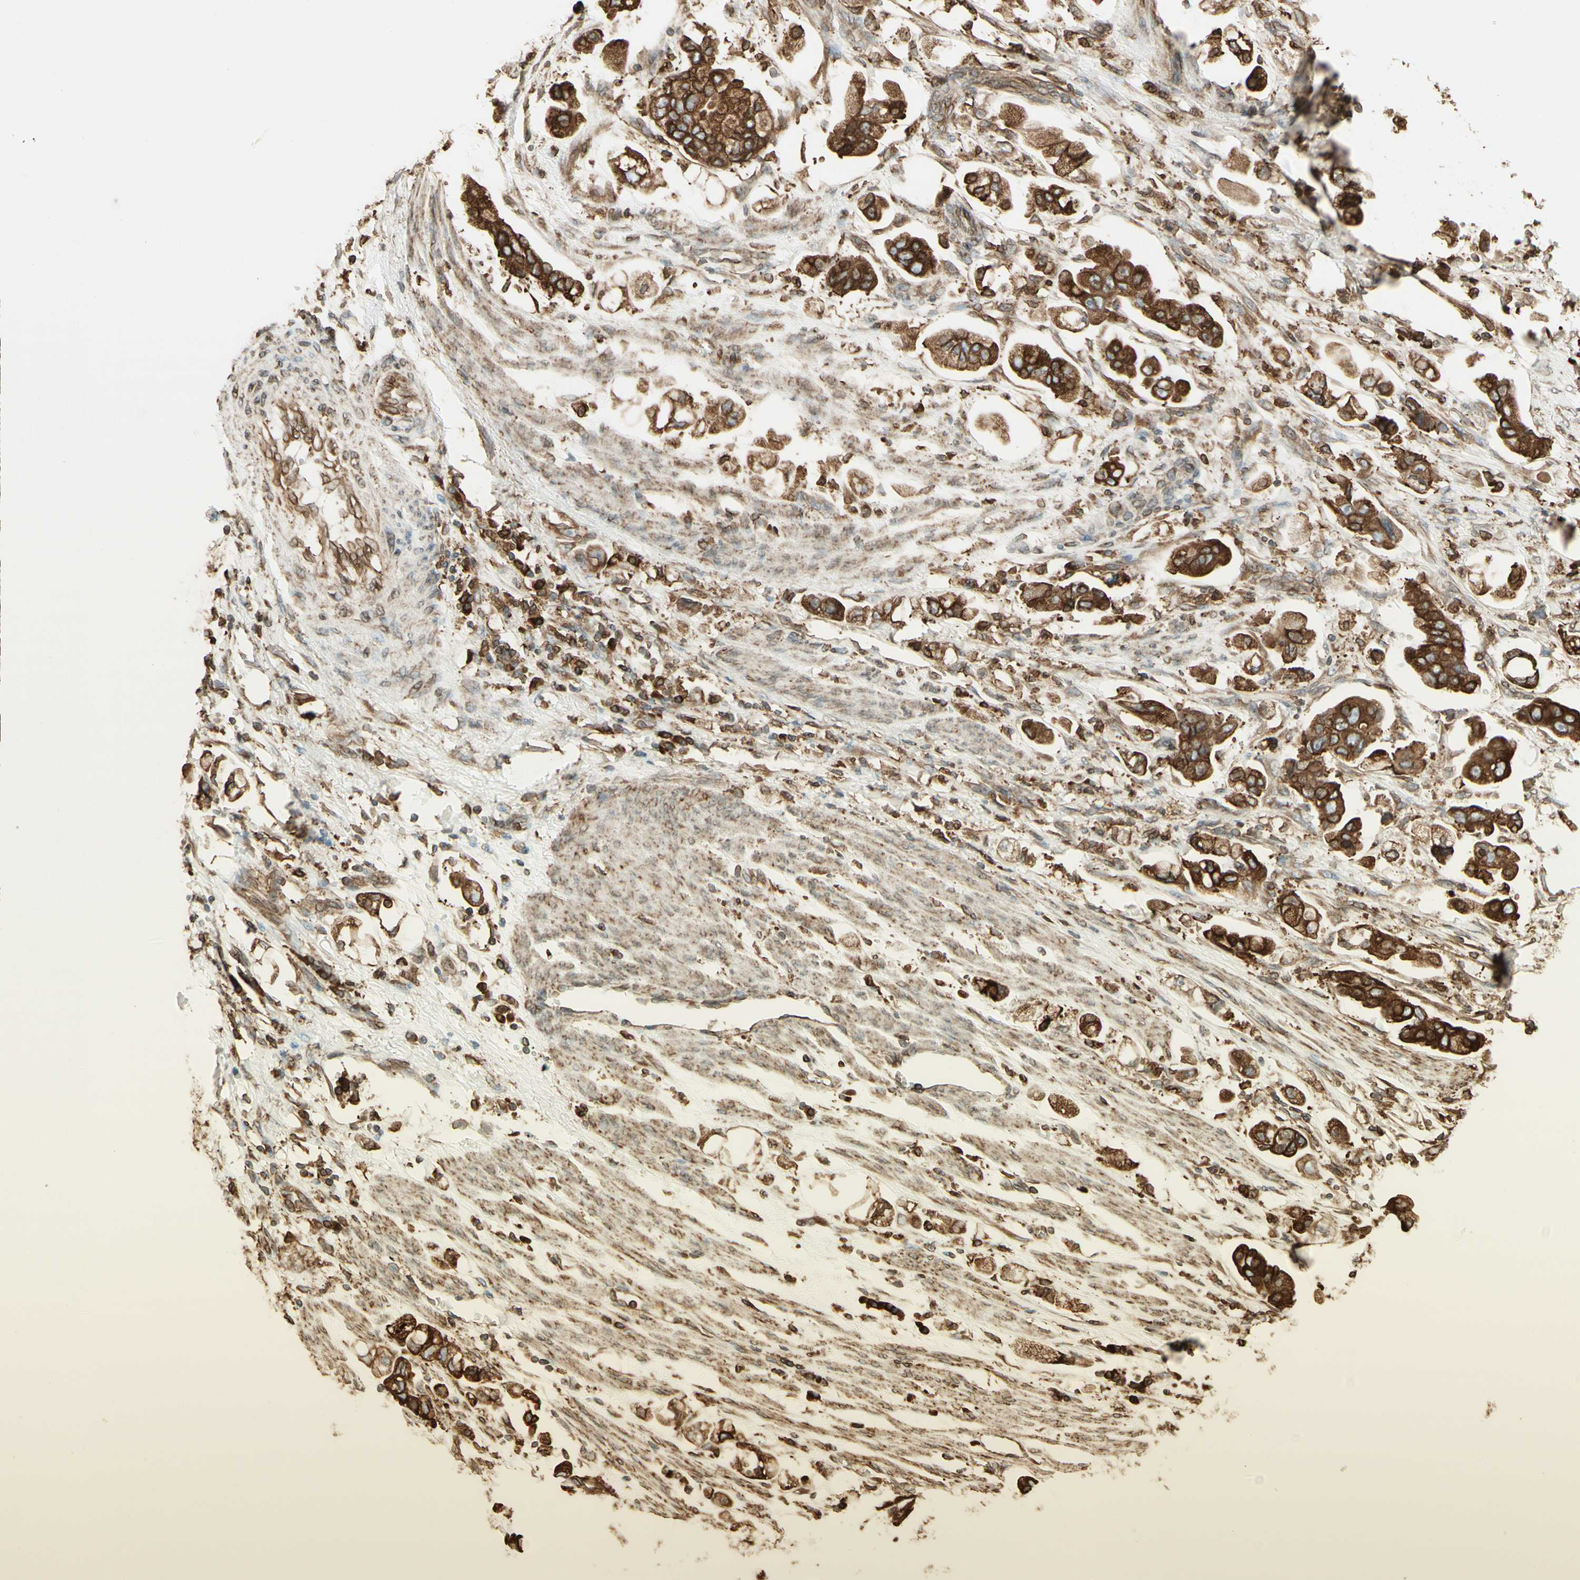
{"staining": {"intensity": "strong", "quantity": ">75%", "location": "cytoplasmic/membranous"}, "tissue": "stomach cancer", "cell_type": "Tumor cells", "image_type": "cancer", "snomed": [{"axis": "morphology", "description": "Adenocarcinoma, NOS"}, {"axis": "topography", "description": "Stomach"}], "caption": "About >75% of tumor cells in human adenocarcinoma (stomach) display strong cytoplasmic/membranous protein expression as visualized by brown immunohistochemical staining.", "gene": "CANX", "patient": {"sex": "male", "age": 62}}